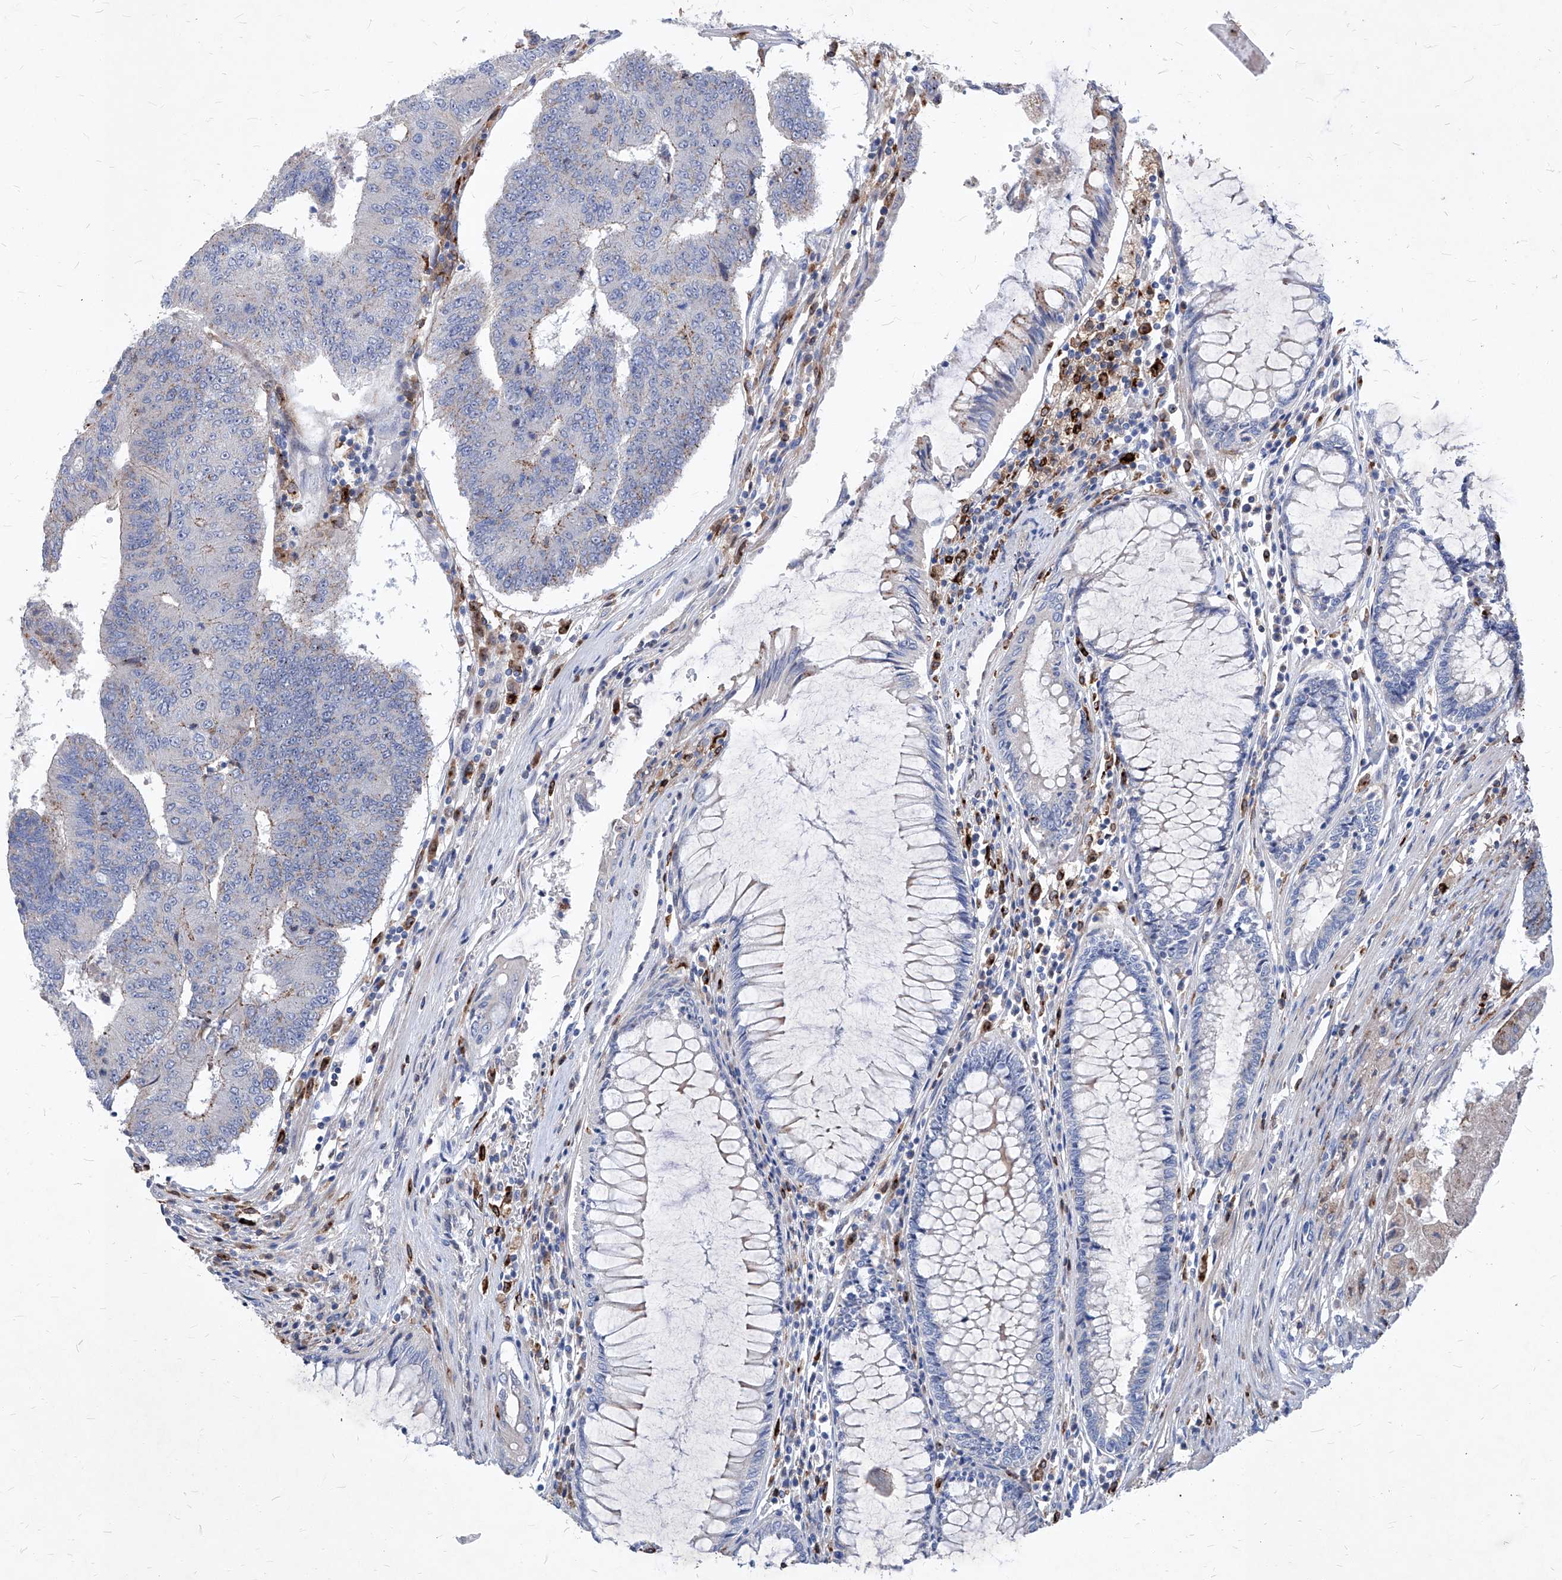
{"staining": {"intensity": "weak", "quantity": "<25%", "location": "cytoplasmic/membranous"}, "tissue": "colorectal cancer", "cell_type": "Tumor cells", "image_type": "cancer", "snomed": [{"axis": "morphology", "description": "Adenocarcinoma, NOS"}, {"axis": "topography", "description": "Colon"}], "caption": "The immunohistochemistry image has no significant staining in tumor cells of colorectal cancer tissue.", "gene": "UBOX5", "patient": {"sex": "female", "age": 67}}